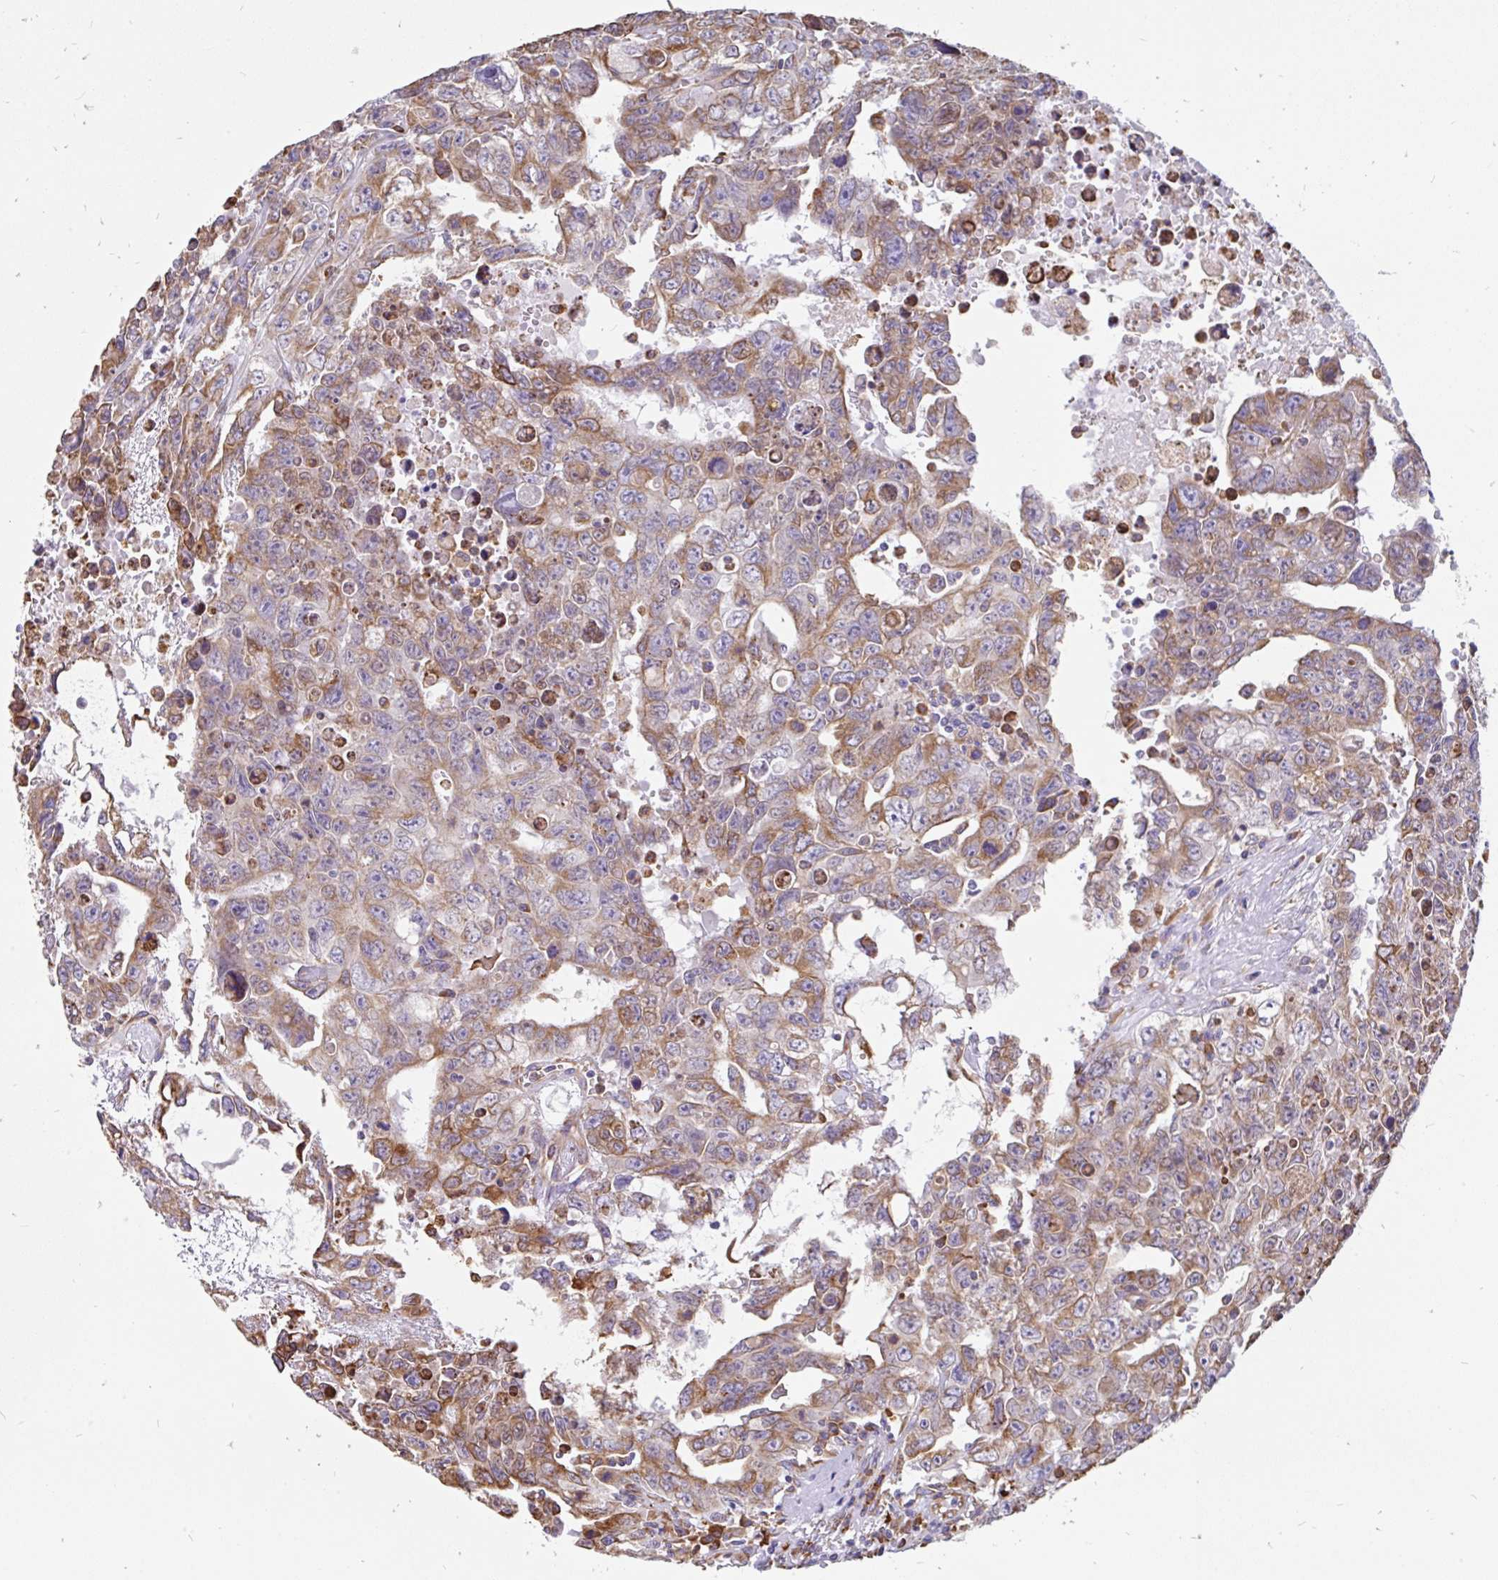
{"staining": {"intensity": "moderate", "quantity": ">75%", "location": "cytoplasmic/membranous"}, "tissue": "testis cancer", "cell_type": "Tumor cells", "image_type": "cancer", "snomed": [{"axis": "morphology", "description": "Carcinoma, Embryonal, NOS"}, {"axis": "topography", "description": "Testis"}], "caption": "This micrograph shows IHC staining of testis cancer, with medium moderate cytoplasmic/membranous positivity in about >75% of tumor cells.", "gene": "EML5", "patient": {"sex": "male", "age": 24}}